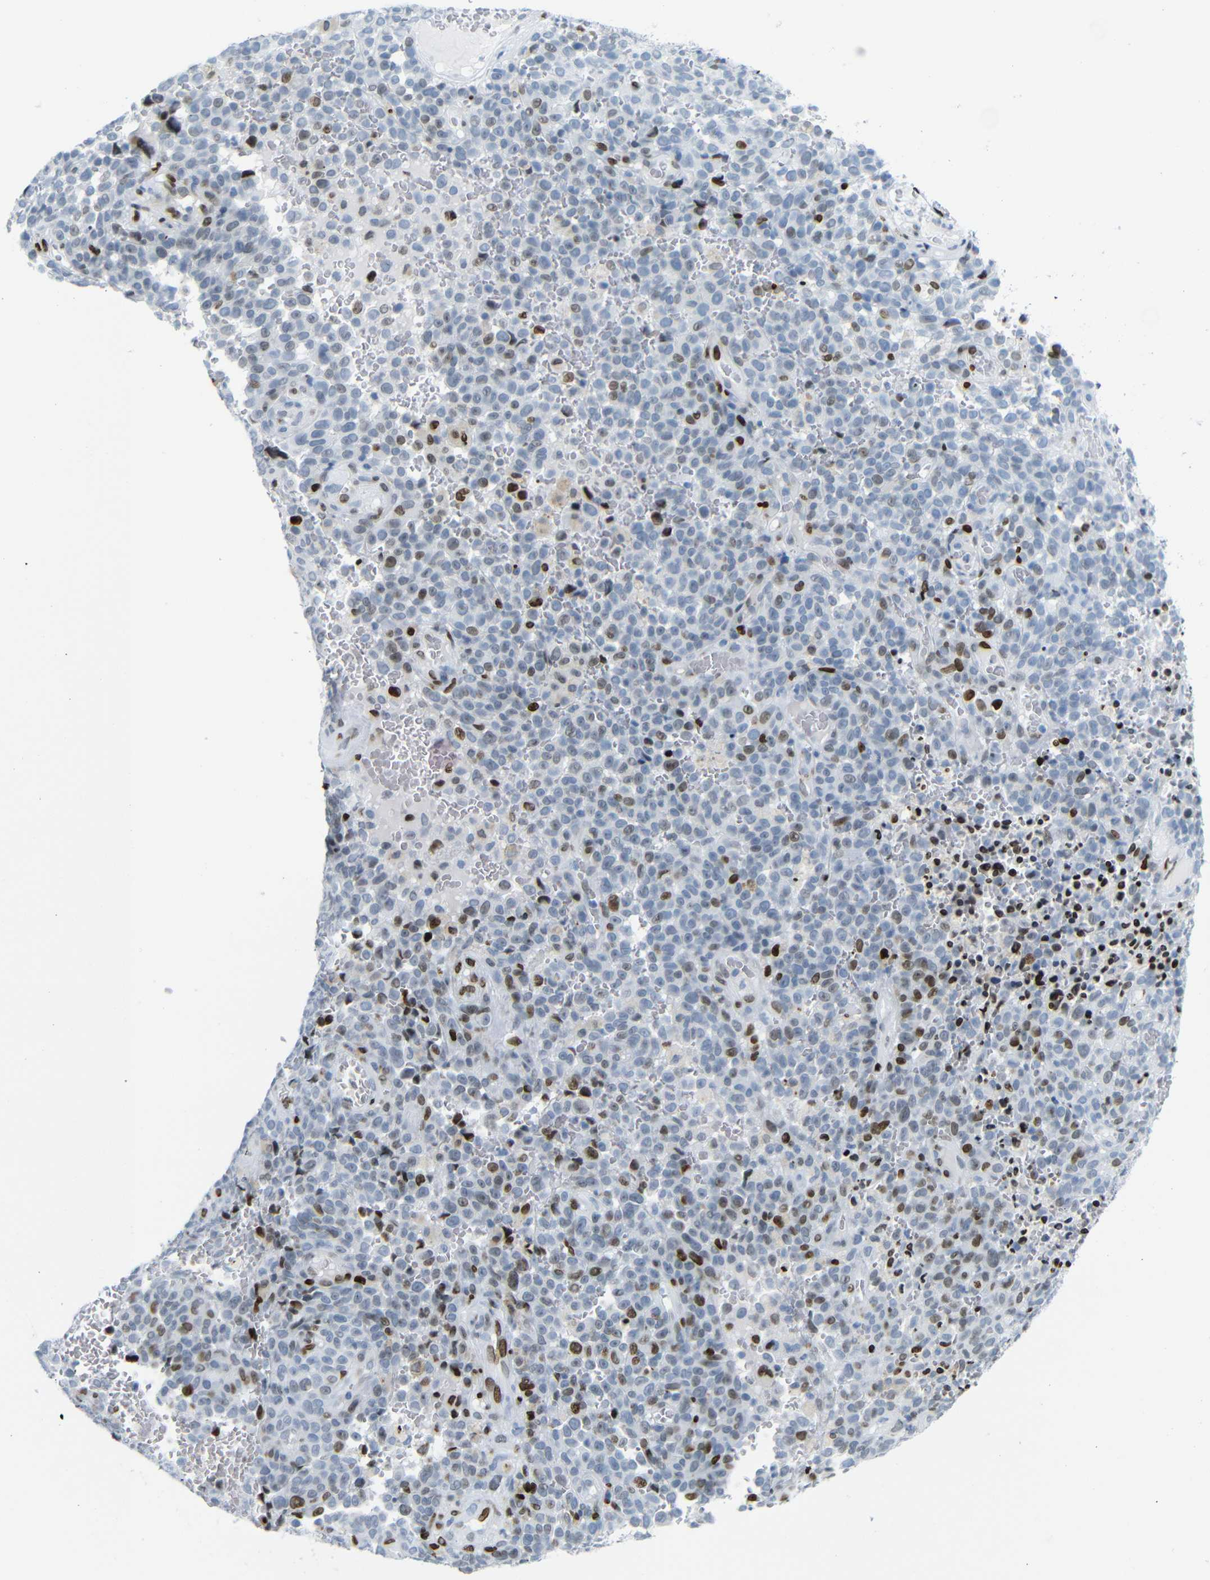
{"staining": {"intensity": "strong", "quantity": "25%-75%", "location": "nuclear"}, "tissue": "melanoma", "cell_type": "Tumor cells", "image_type": "cancer", "snomed": [{"axis": "morphology", "description": "Malignant melanoma, NOS"}, {"axis": "topography", "description": "Skin"}], "caption": "Brown immunohistochemical staining in malignant melanoma demonstrates strong nuclear positivity in about 25%-75% of tumor cells.", "gene": "NPIPB15", "patient": {"sex": "female", "age": 82}}